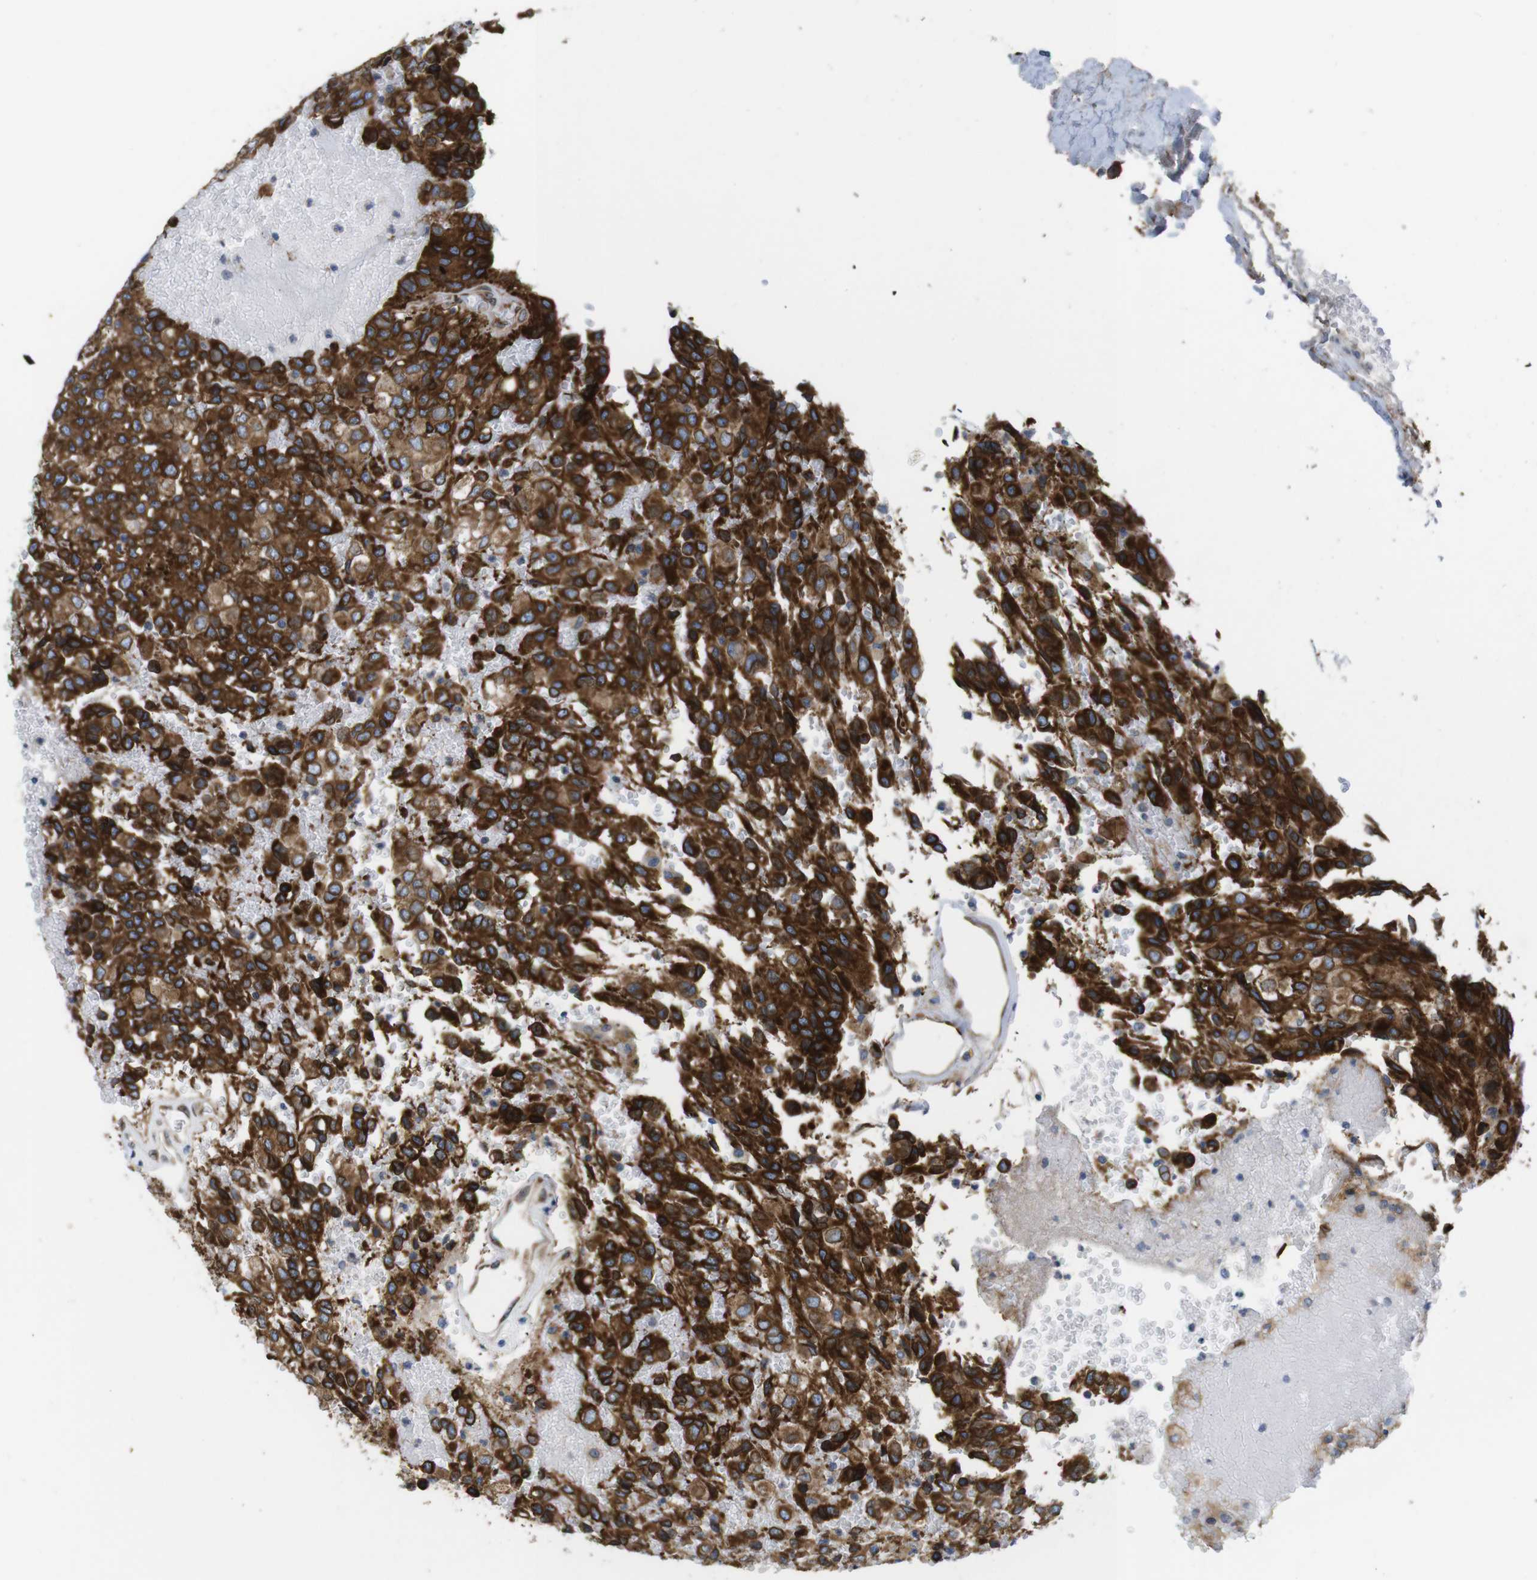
{"staining": {"intensity": "strong", "quantity": ">75%", "location": "cytoplasmic/membranous"}, "tissue": "glioma", "cell_type": "Tumor cells", "image_type": "cancer", "snomed": [{"axis": "morphology", "description": "Glioma, malignant, High grade"}, {"axis": "topography", "description": "Brain"}], "caption": "Malignant glioma (high-grade) stained for a protein exhibits strong cytoplasmic/membranous positivity in tumor cells.", "gene": "HACD3", "patient": {"sex": "male", "age": 32}}